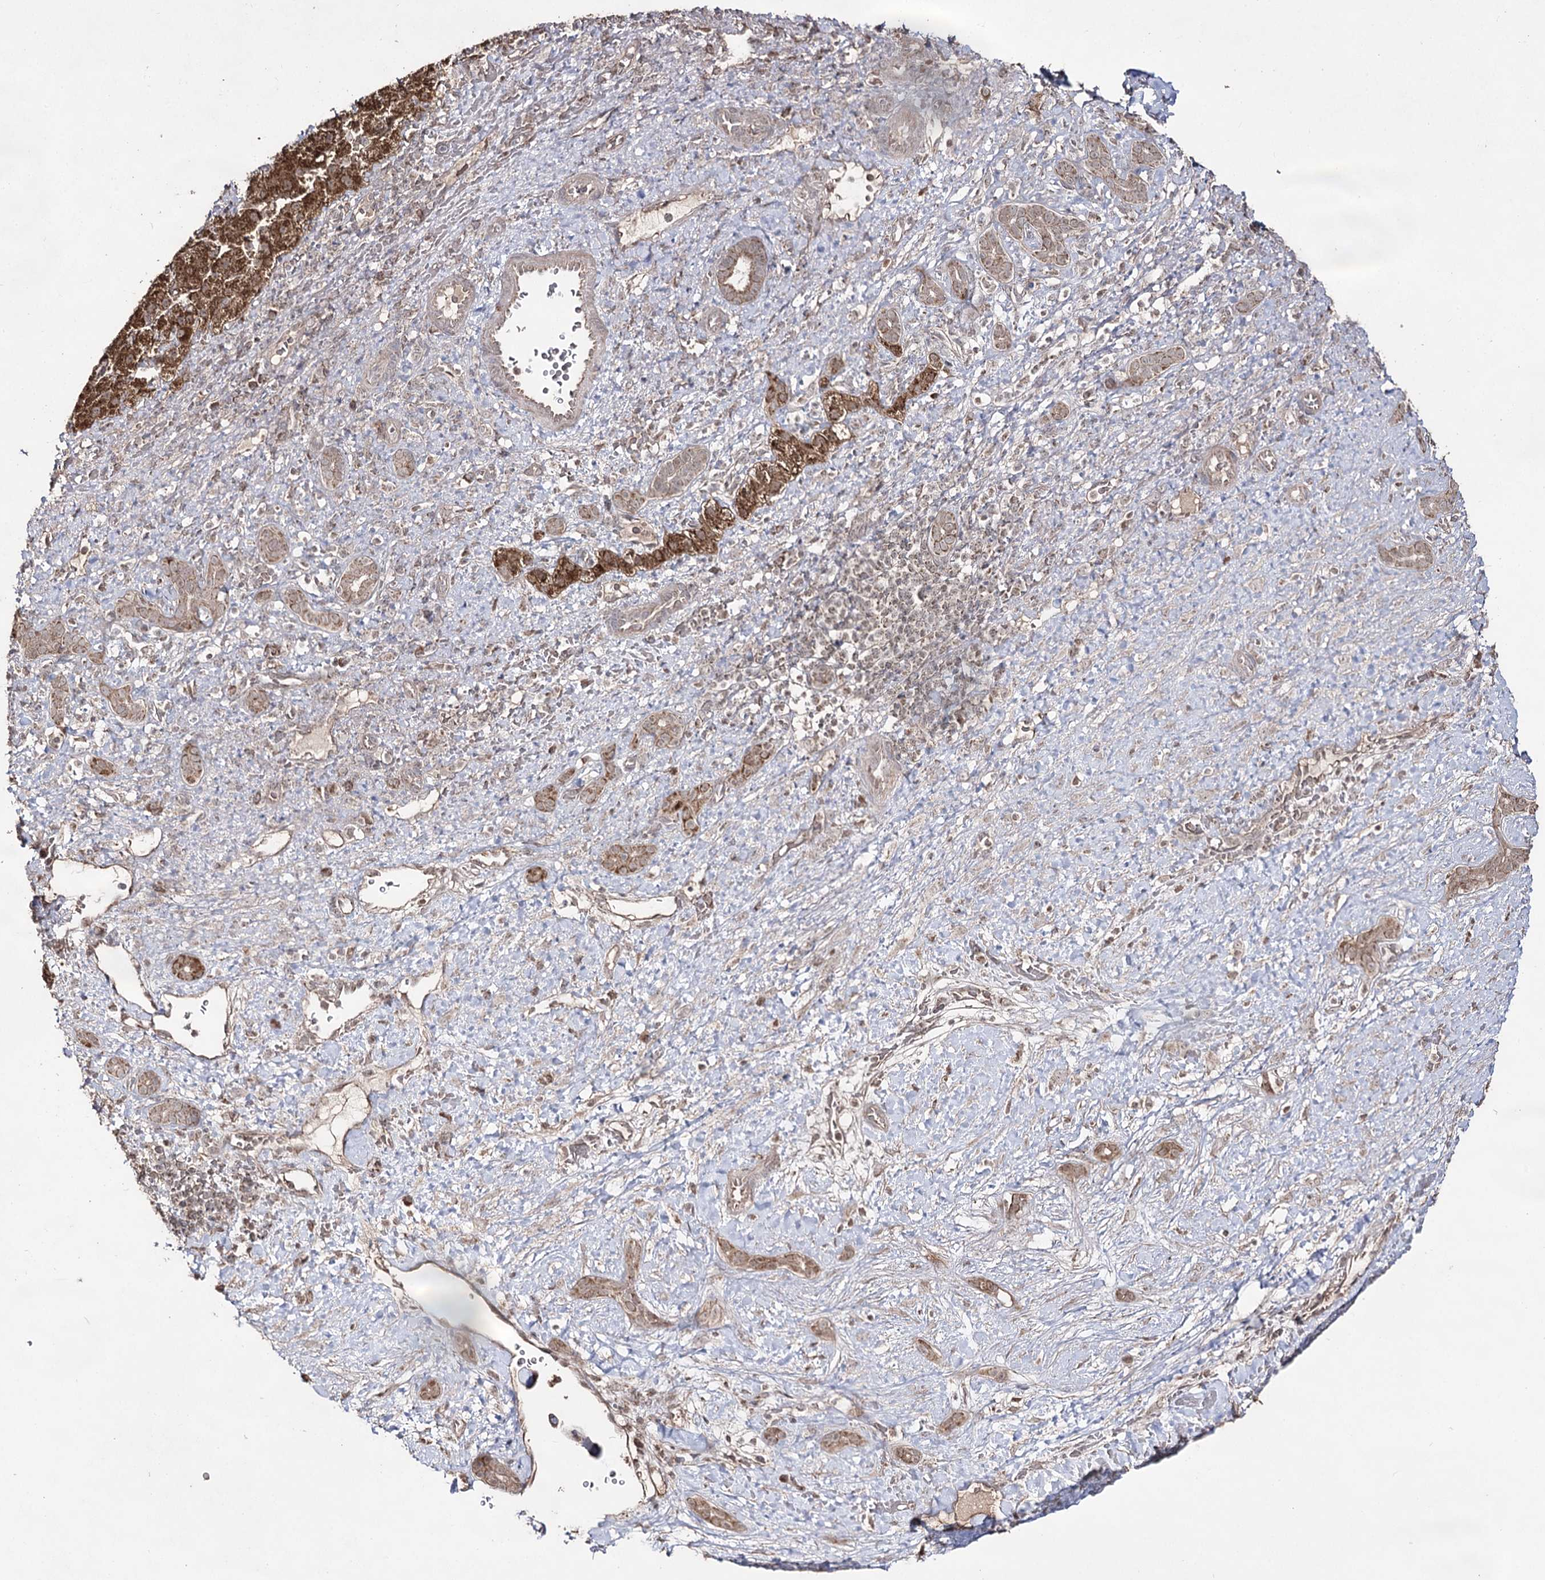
{"staining": {"intensity": "strong", "quantity": ">75%", "location": "cytoplasmic/membranous,nuclear"}, "tissue": "liver cancer", "cell_type": "Tumor cells", "image_type": "cancer", "snomed": [{"axis": "morphology", "description": "Normal tissue, NOS"}, {"axis": "morphology", "description": "Carcinoma, Hepatocellular, NOS"}, {"axis": "topography", "description": "Liver"}], "caption": "Human liver cancer stained with a protein marker shows strong staining in tumor cells.", "gene": "ACTR6", "patient": {"sex": "male", "age": 57}}